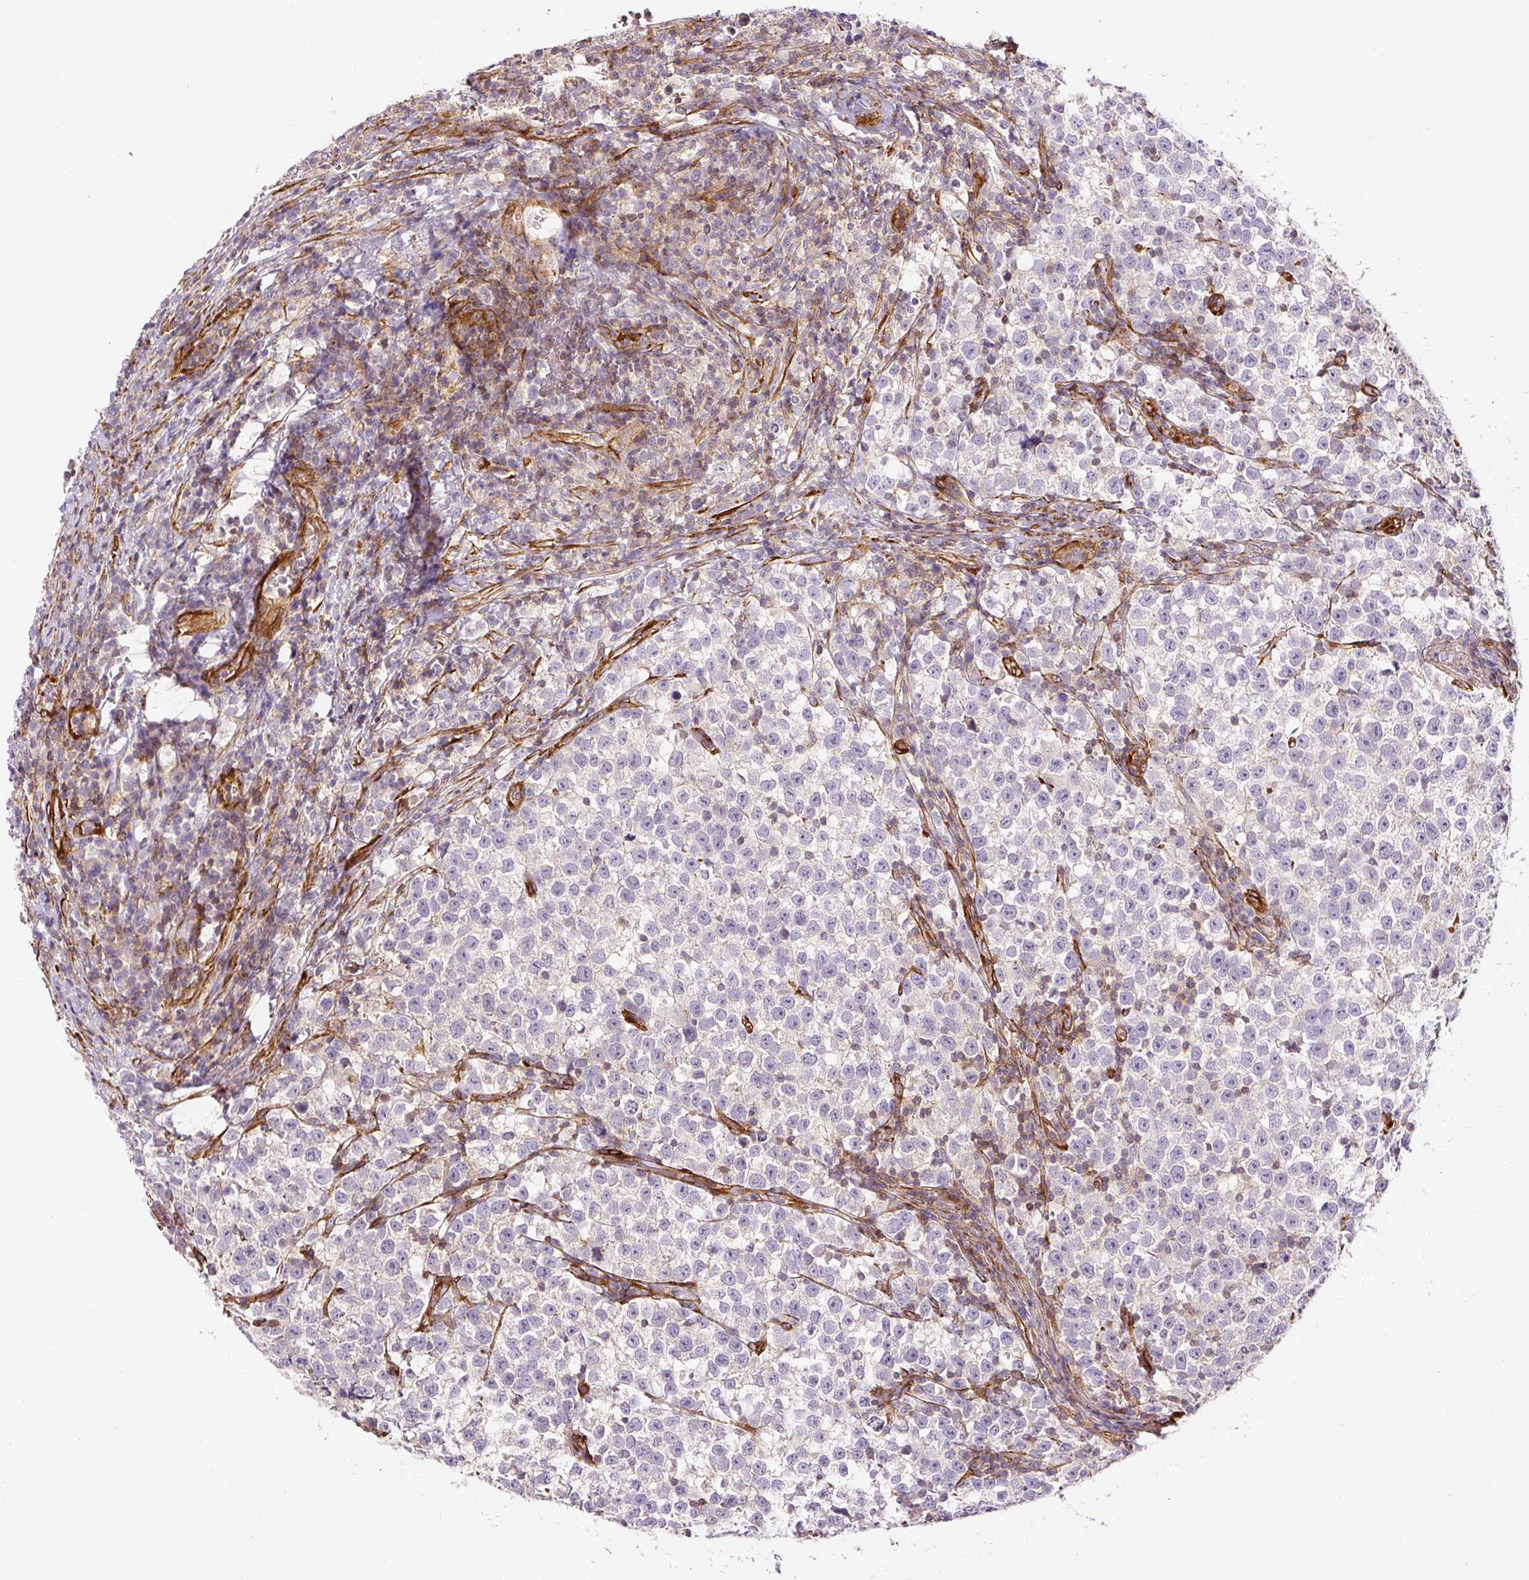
{"staining": {"intensity": "negative", "quantity": "none", "location": "none"}, "tissue": "testis cancer", "cell_type": "Tumor cells", "image_type": "cancer", "snomed": [{"axis": "morphology", "description": "Normal tissue, NOS"}, {"axis": "morphology", "description": "Seminoma, NOS"}, {"axis": "topography", "description": "Testis"}], "caption": "Tumor cells are negative for protein expression in human testis seminoma.", "gene": "MYL12A", "patient": {"sex": "male", "age": 43}}